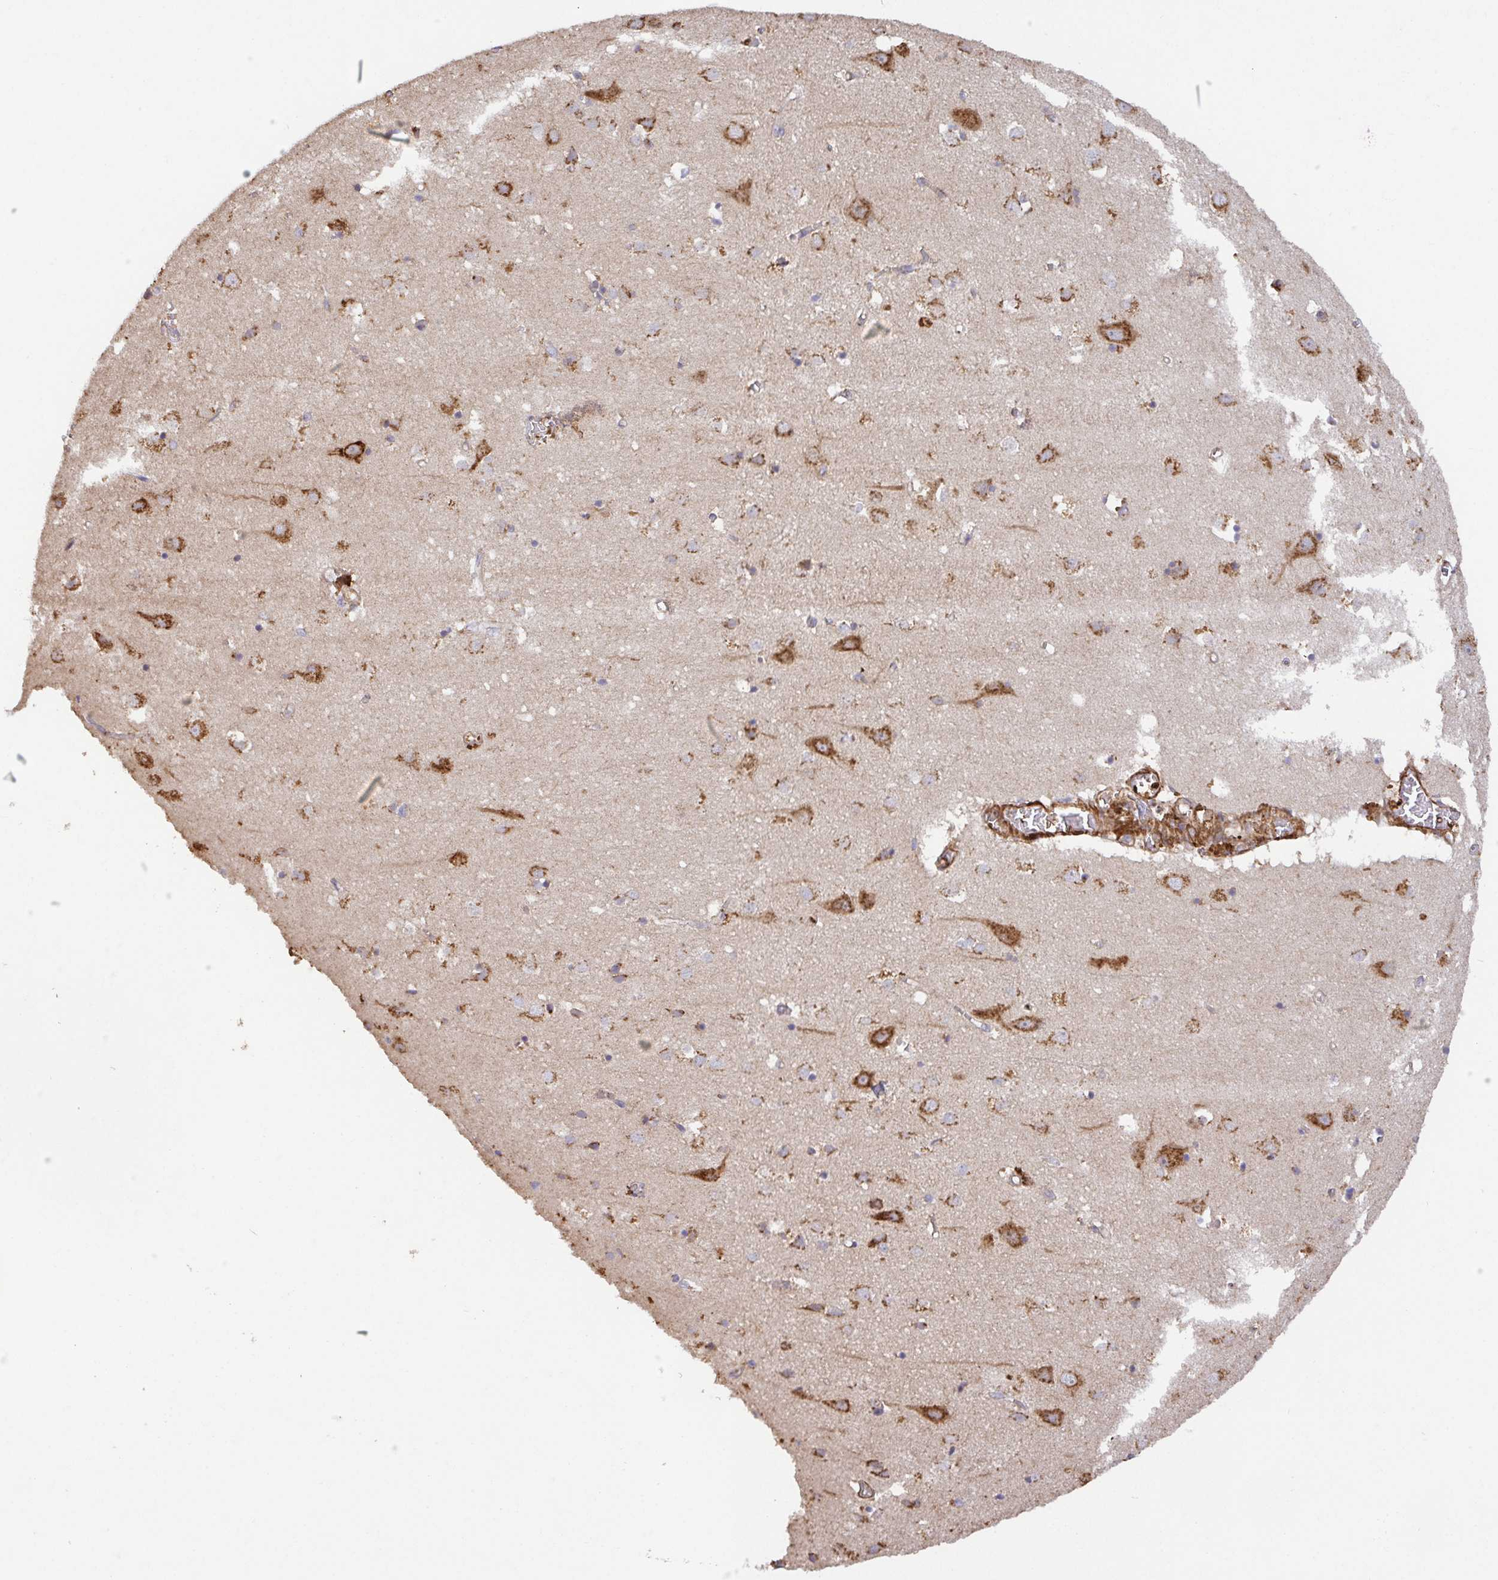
{"staining": {"intensity": "moderate", "quantity": "25%-75%", "location": "cytoplasmic/membranous"}, "tissue": "cerebral cortex", "cell_type": "Endothelial cells", "image_type": "normal", "snomed": [{"axis": "morphology", "description": "Normal tissue, NOS"}, {"axis": "topography", "description": "Cerebral cortex"}], "caption": "Immunohistochemical staining of unremarkable human cerebral cortex shows medium levels of moderate cytoplasmic/membranous positivity in approximately 25%-75% of endothelial cells. Nuclei are stained in blue.", "gene": "TM9SF4", "patient": {"sex": "male", "age": 70}}